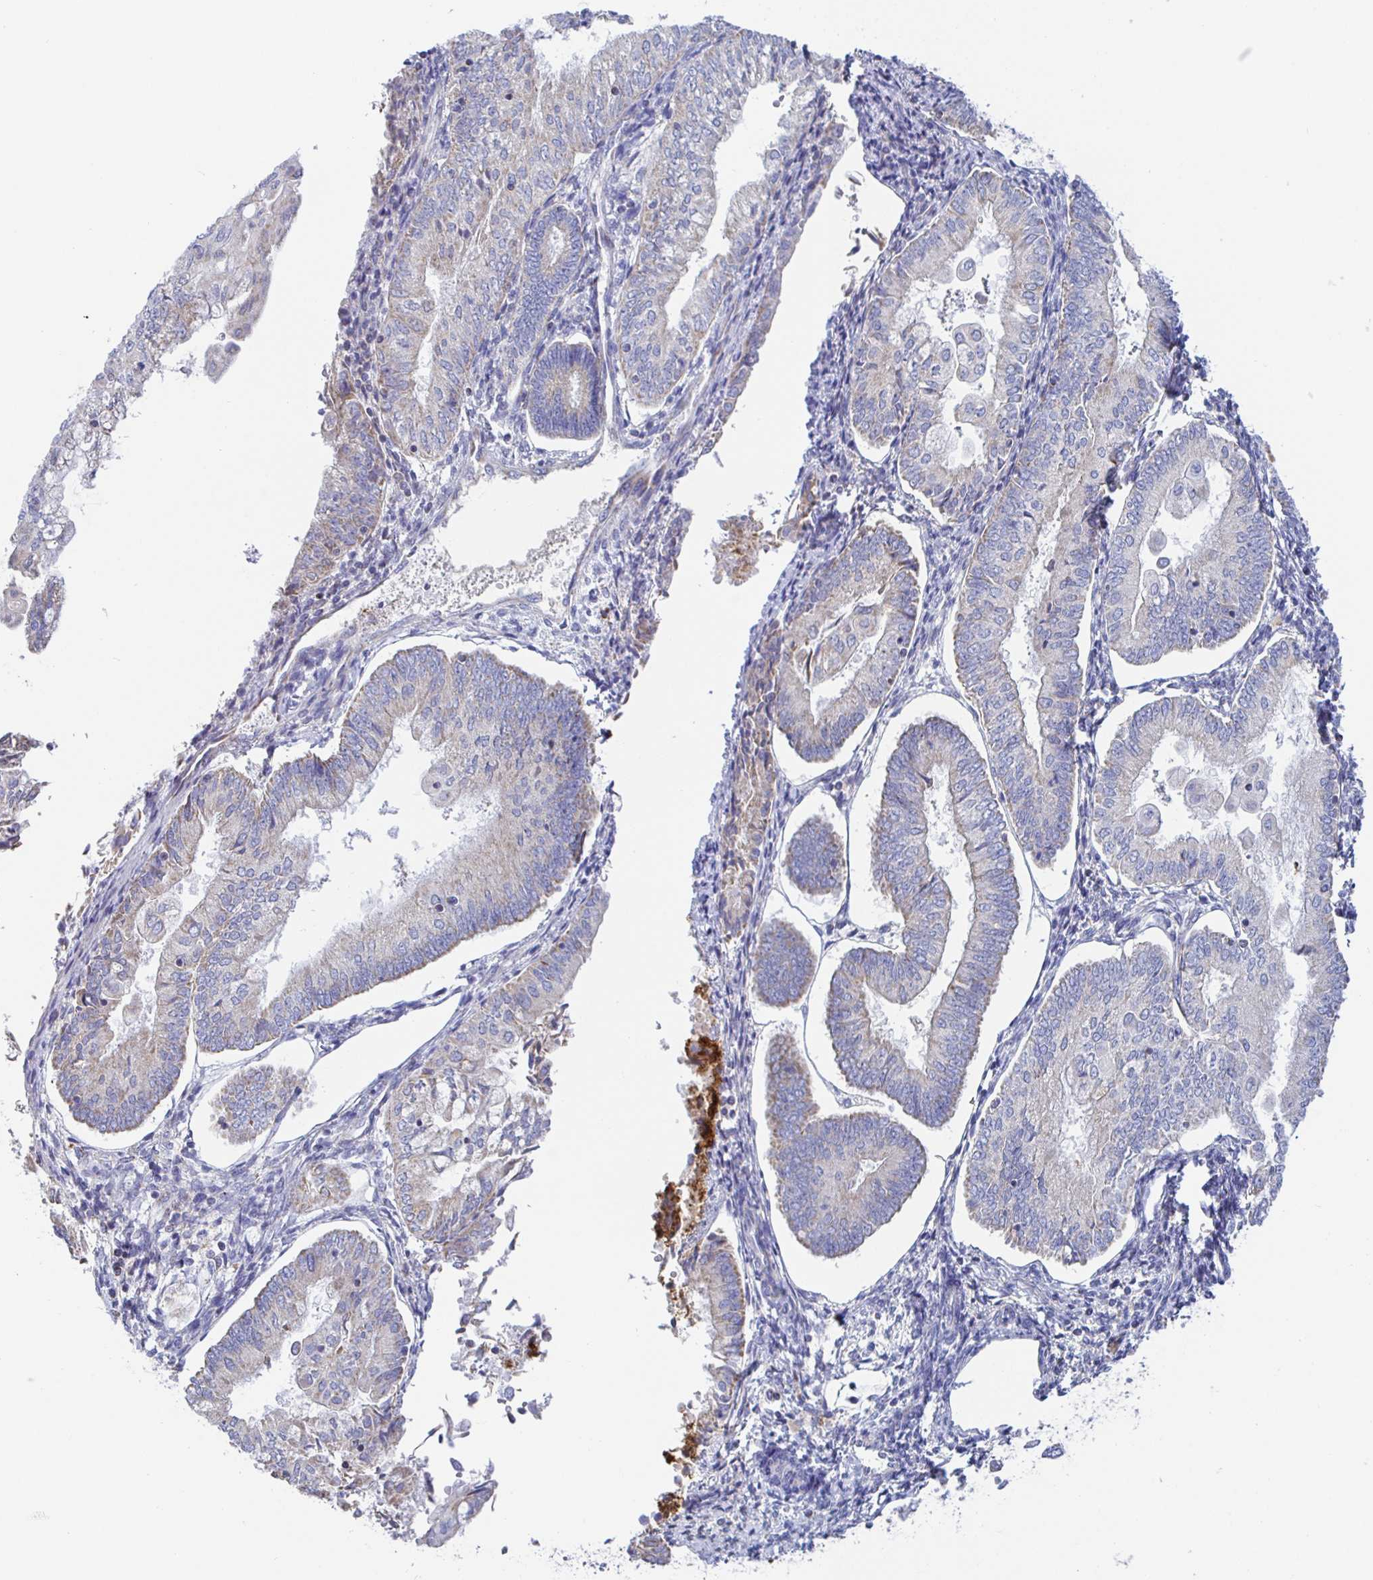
{"staining": {"intensity": "weak", "quantity": "<25%", "location": "cytoplasmic/membranous"}, "tissue": "endometrial cancer", "cell_type": "Tumor cells", "image_type": "cancer", "snomed": [{"axis": "morphology", "description": "Adenocarcinoma, NOS"}, {"axis": "topography", "description": "Endometrium"}], "caption": "Immunohistochemistry (IHC) image of neoplastic tissue: endometrial adenocarcinoma stained with DAB exhibits no significant protein positivity in tumor cells.", "gene": "SYNGR4", "patient": {"sex": "female", "age": 55}}